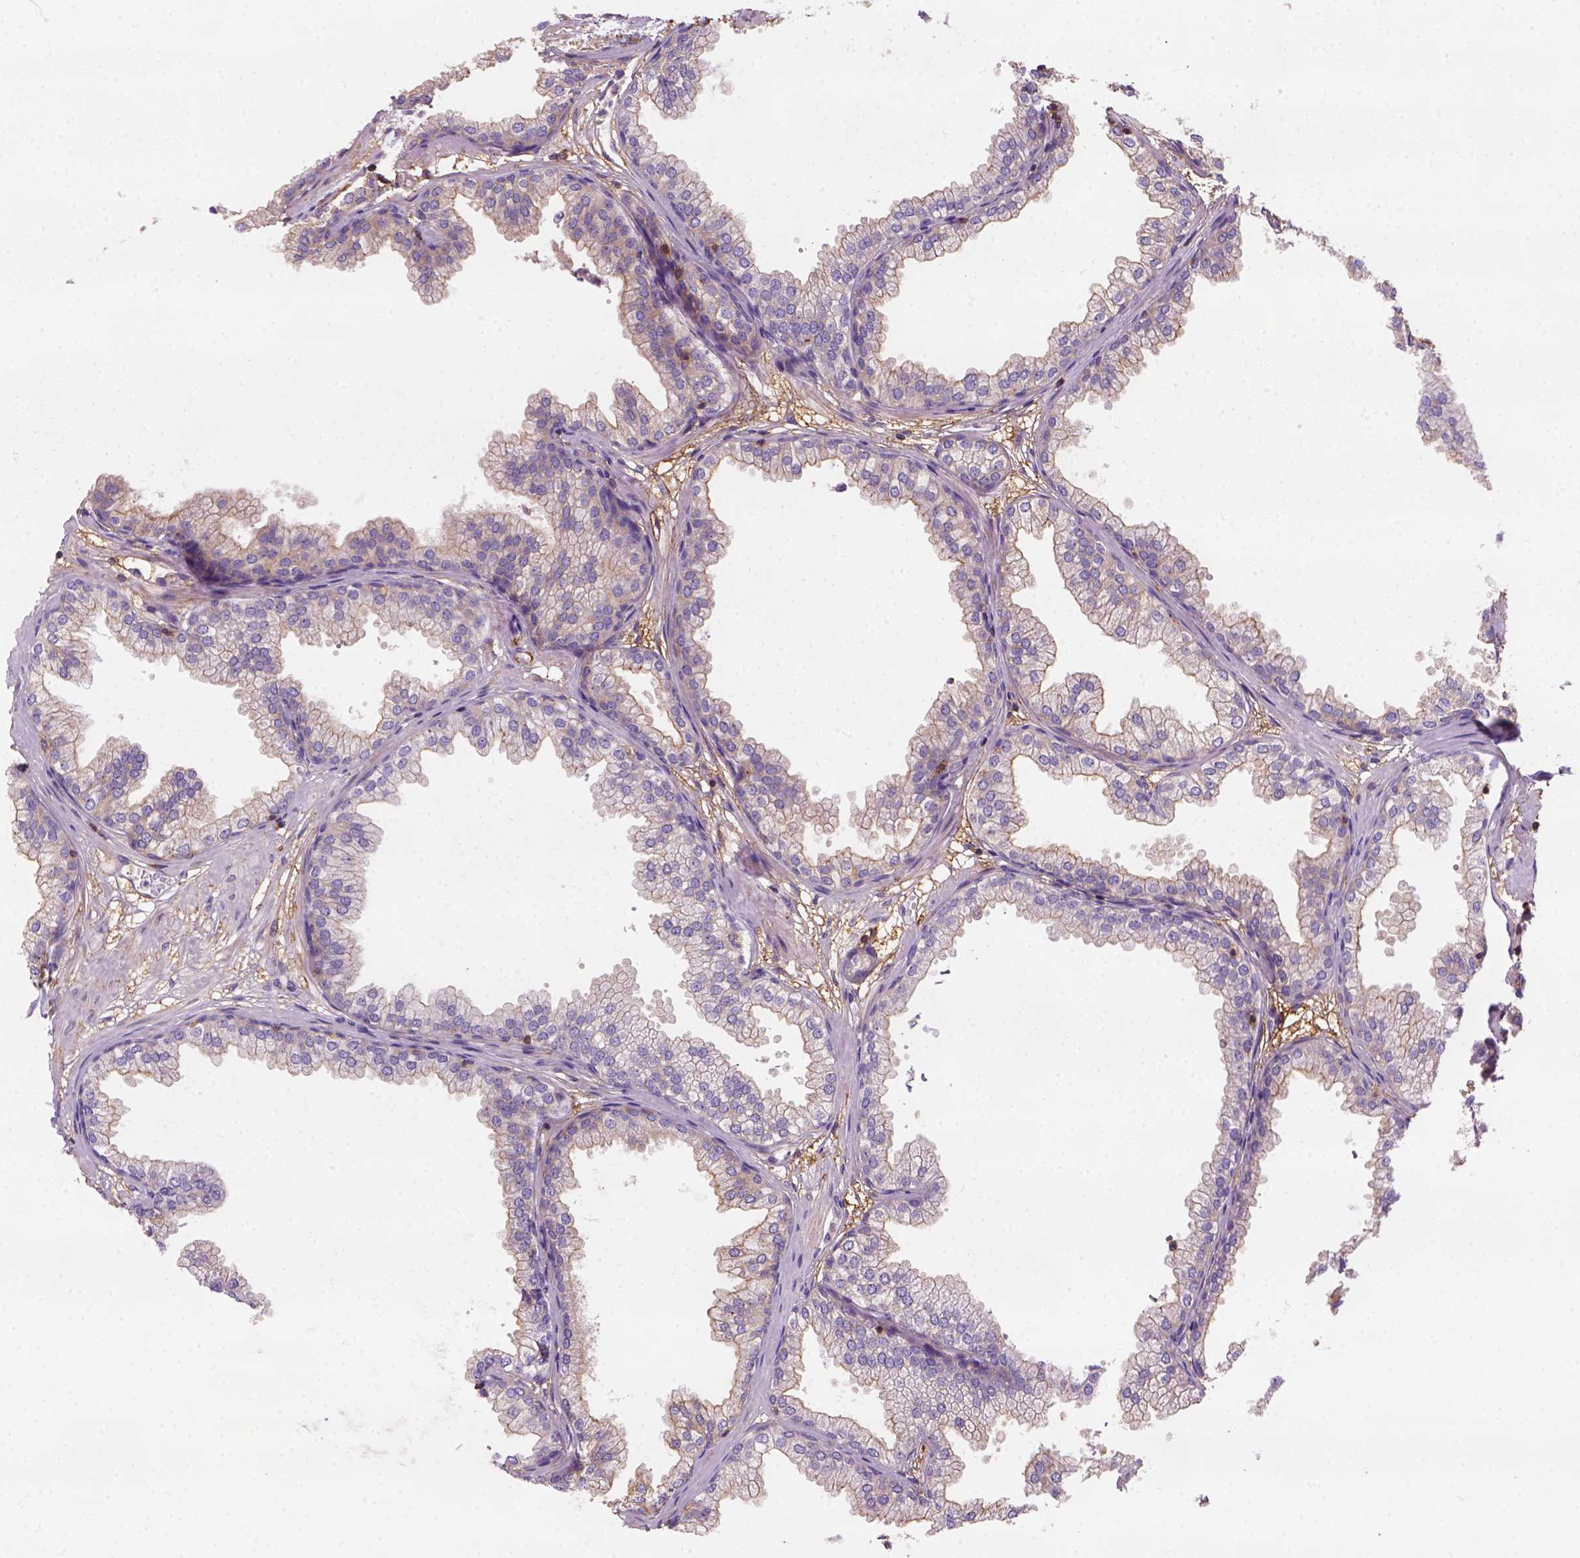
{"staining": {"intensity": "weak", "quantity": ">75%", "location": "cytoplasmic/membranous"}, "tissue": "prostate", "cell_type": "Glandular cells", "image_type": "normal", "snomed": [{"axis": "morphology", "description": "Normal tissue, NOS"}, {"axis": "topography", "description": "Prostate"}], "caption": "This histopathology image shows immunohistochemistry staining of unremarkable human prostate, with low weak cytoplasmic/membranous expression in approximately >75% of glandular cells.", "gene": "GPRC5D", "patient": {"sex": "male", "age": 37}}